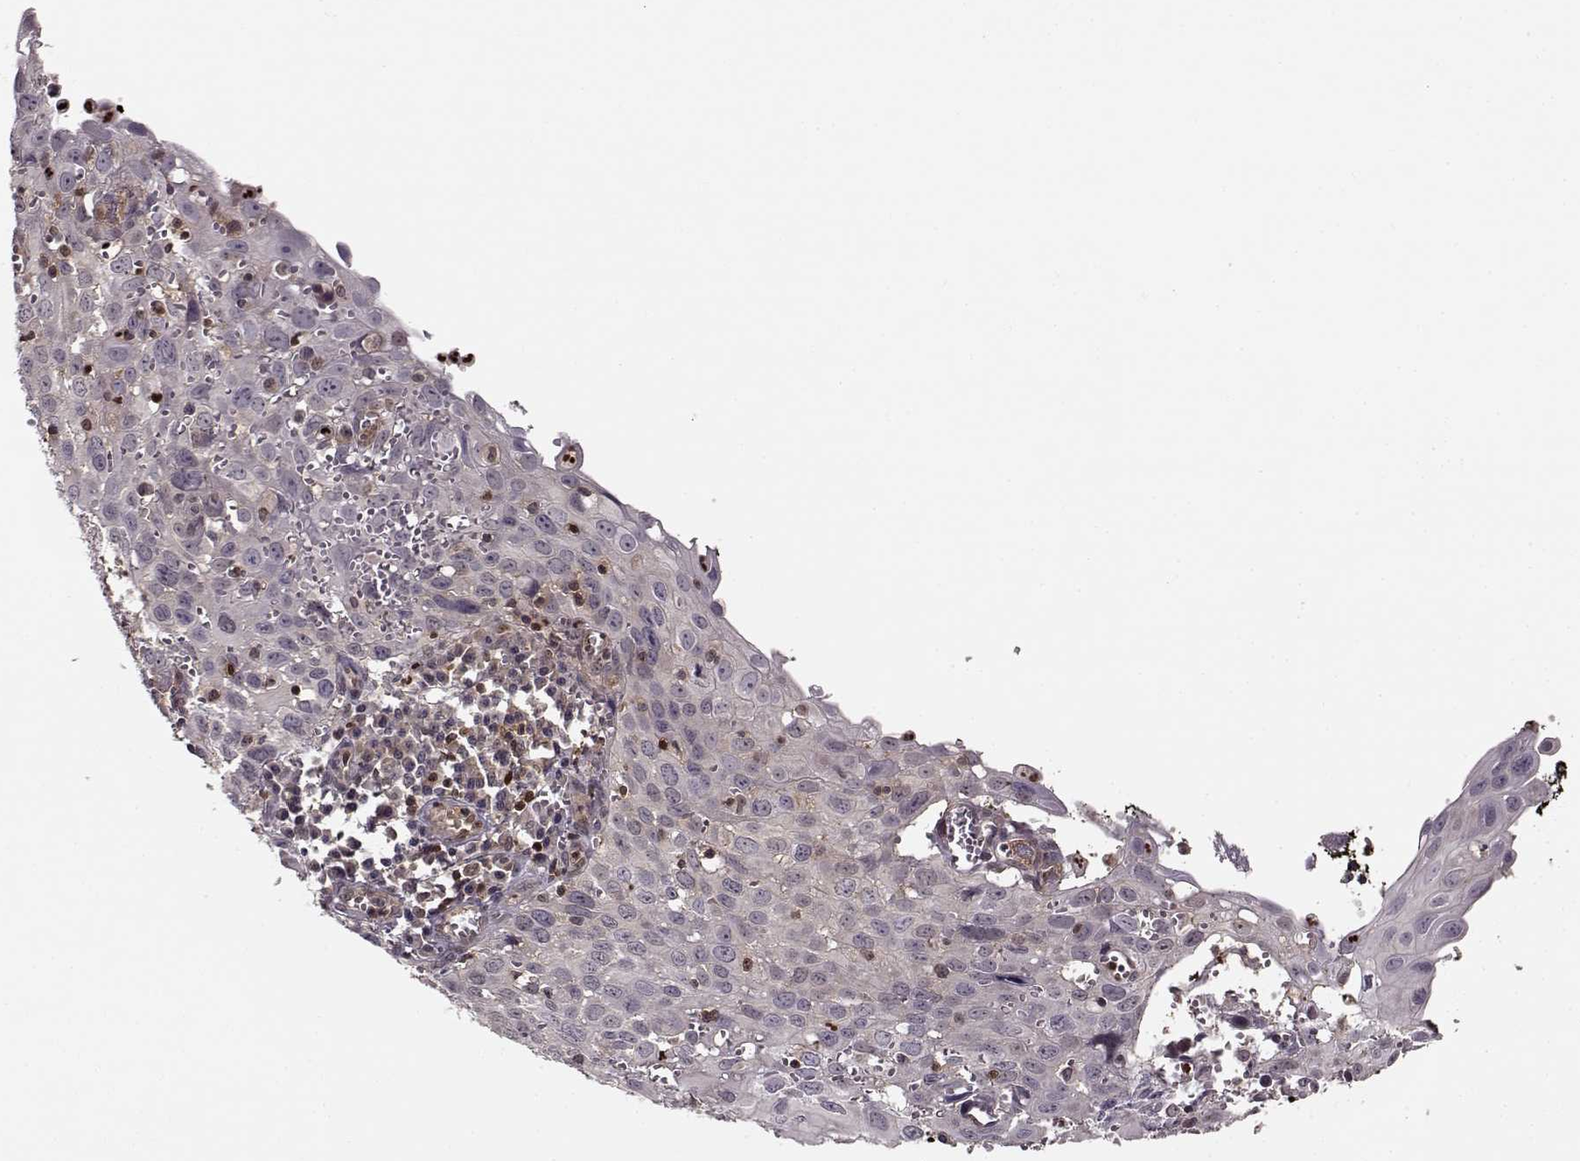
{"staining": {"intensity": "negative", "quantity": "none", "location": "none"}, "tissue": "cervical cancer", "cell_type": "Tumor cells", "image_type": "cancer", "snomed": [{"axis": "morphology", "description": "Squamous cell carcinoma, NOS"}, {"axis": "topography", "description": "Cervix"}], "caption": "Tumor cells show no significant staining in cervical cancer (squamous cell carcinoma).", "gene": "MFSD1", "patient": {"sex": "female", "age": 38}}